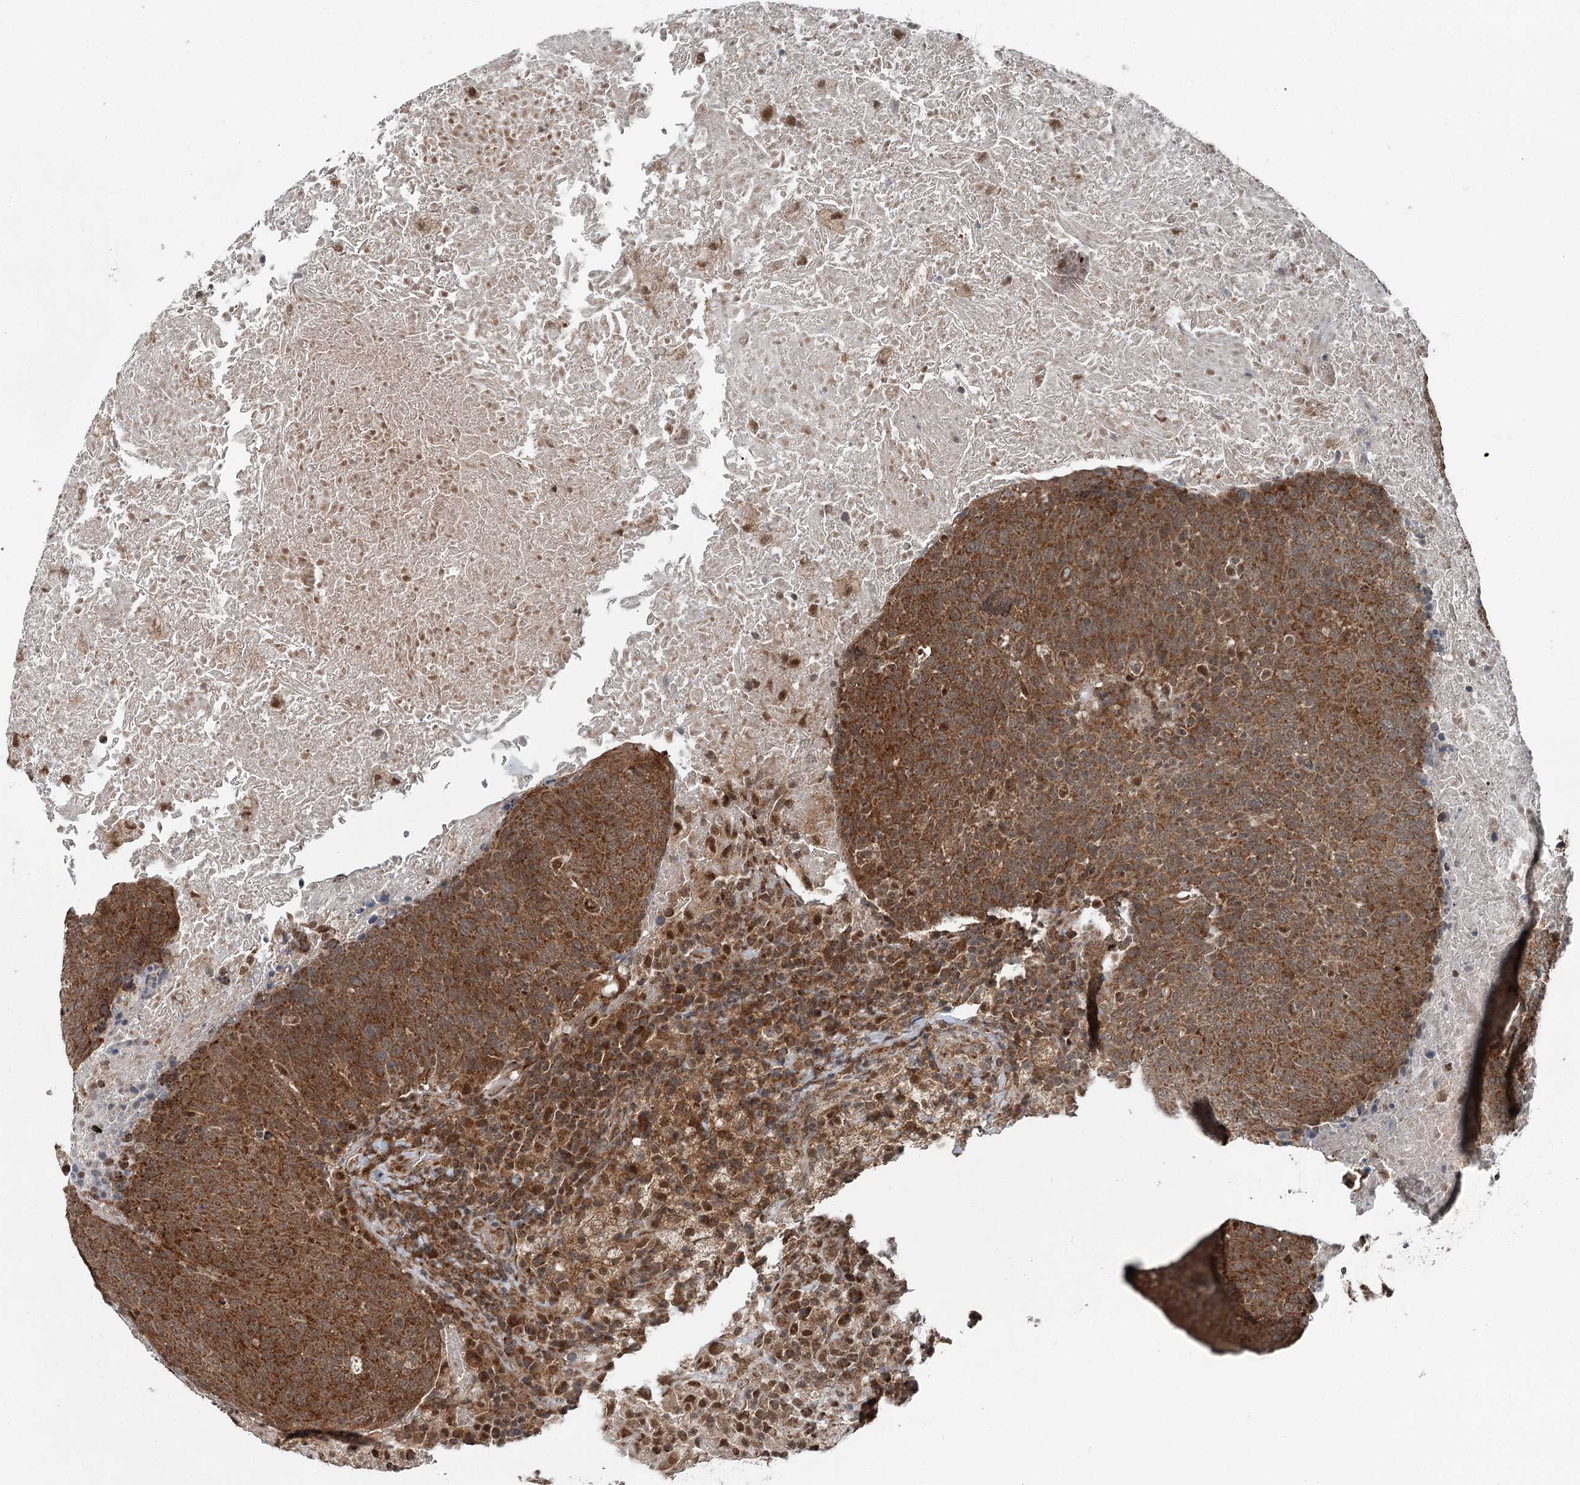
{"staining": {"intensity": "moderate", "quantity": ">75%", "location": "cytoplasmic/membranous"}, "tissue": "head and neck cancer", "cell_type": "Tumor cells", "image_type": "cancer", "snomed": [{"axis": "morphology", "description": "Squamous cell carcinoma, NOS"}, {"axis": "morphology", "description": "Squamous cell carcinoma, metastatic, NOS"}, {"axis": "topography", "description": "Lymph node"}, {"axis": "topography", "description": "Head-Neck"}], "caption": "Immunohistochemistry (IHC) (DAB (3,3'-diaminobenzidine)) staining of metastatic squamous cell carcinoma (head and neck) displays moderate cytoplasmic/membranous protein positivity in approximately >75% of tumor cells.", "gene": "WAPL", "patient": {"sex": "male", "age": 62}}